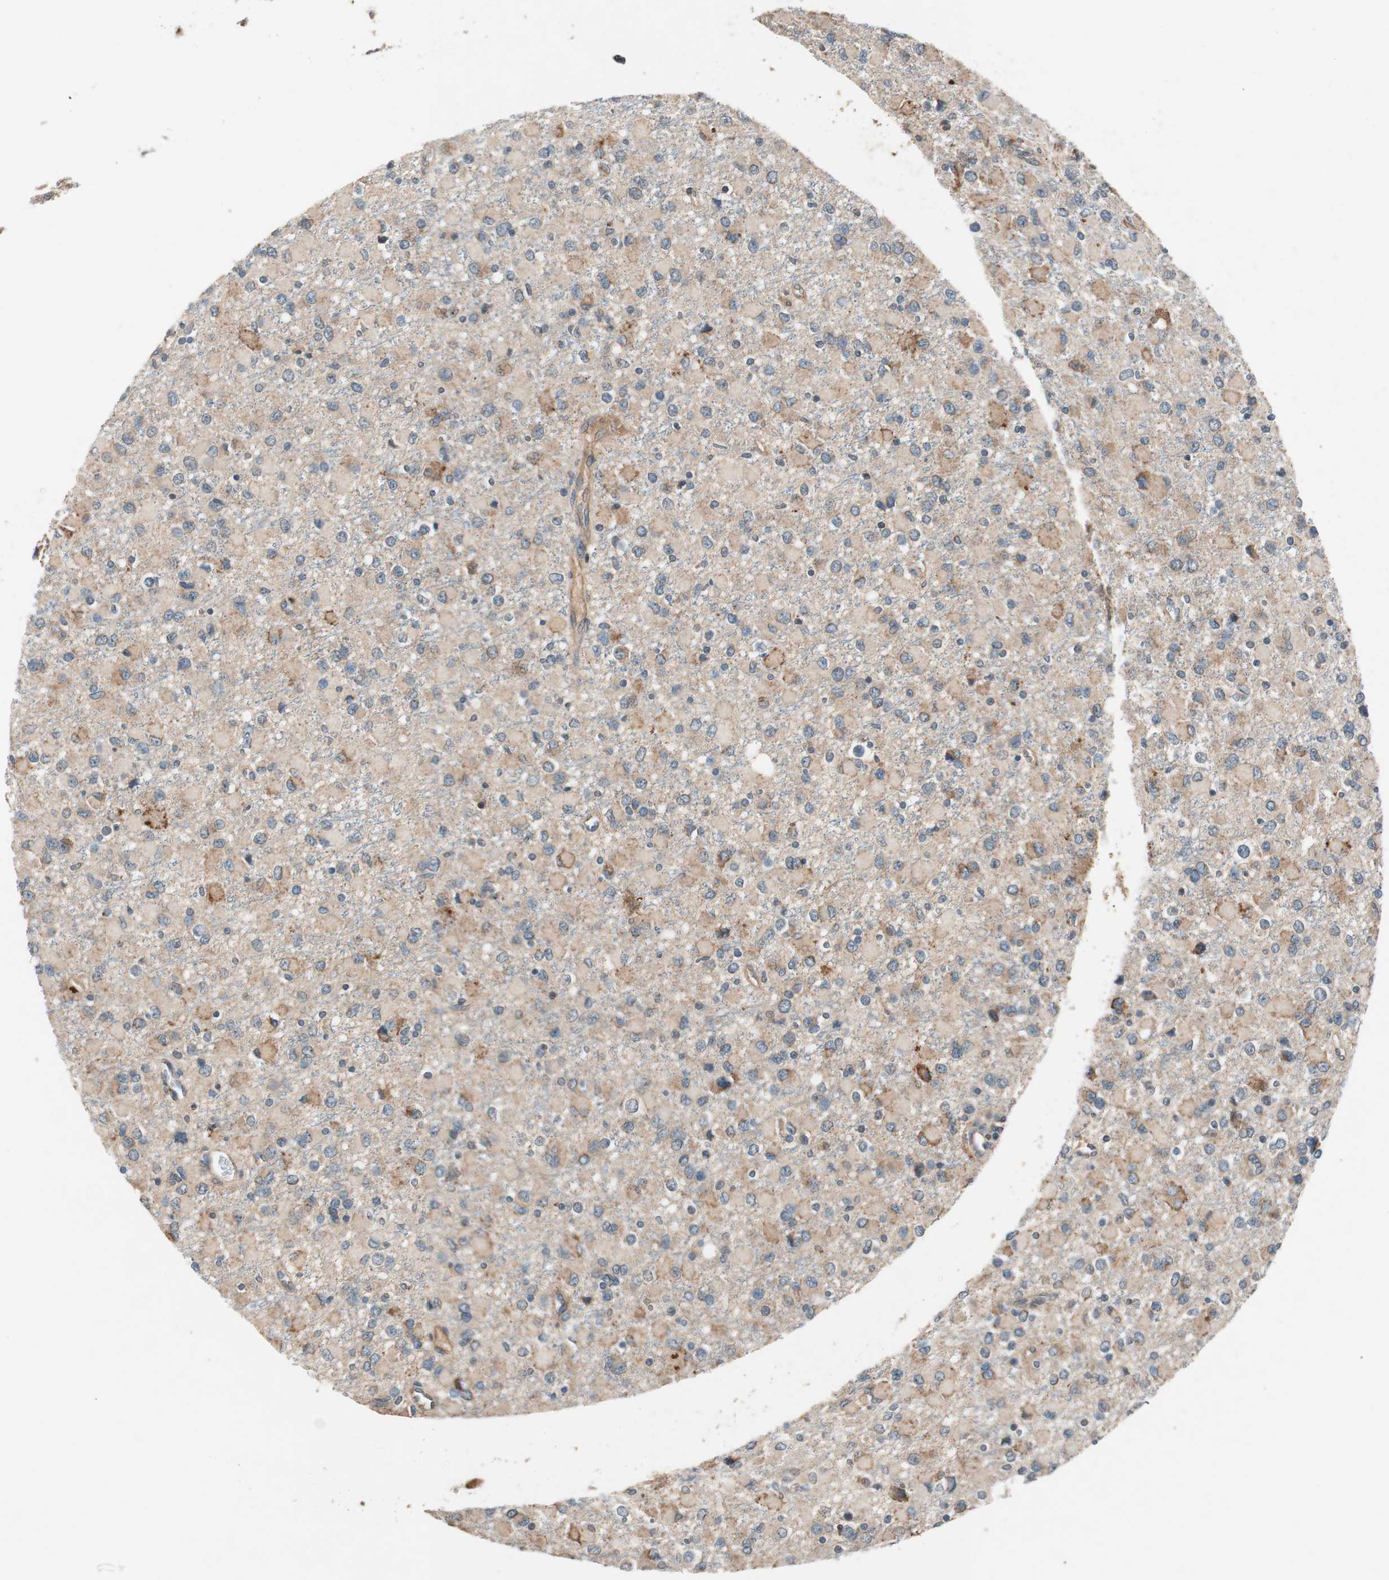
{"staining": {"intensity": "moderate", "quantity": "<25%", "location": "cytoplasmic/membranous"}, "tissue": "glioma", "cell_type": "Tumor cells", "image_type": "cancer", "snomed": [{"axis": "morphology", "description": "Glioma, malignant, Low grade"}, {"axis": "topography", "description": "Brain"}], "caption": "IHC staining of glioma, which demonstrates low levels of moderate cytoplasmic/membranous positivity in approximately <25% of tumor cells indicating moderate cytoplasmic/membranous protein staining. The staining was performed using DAB (brown) for protein detection and nuclei were counterstained in hematoxylin (blue).", "gene": "HPN", "patient": {"sex": "male", "age": 42}}